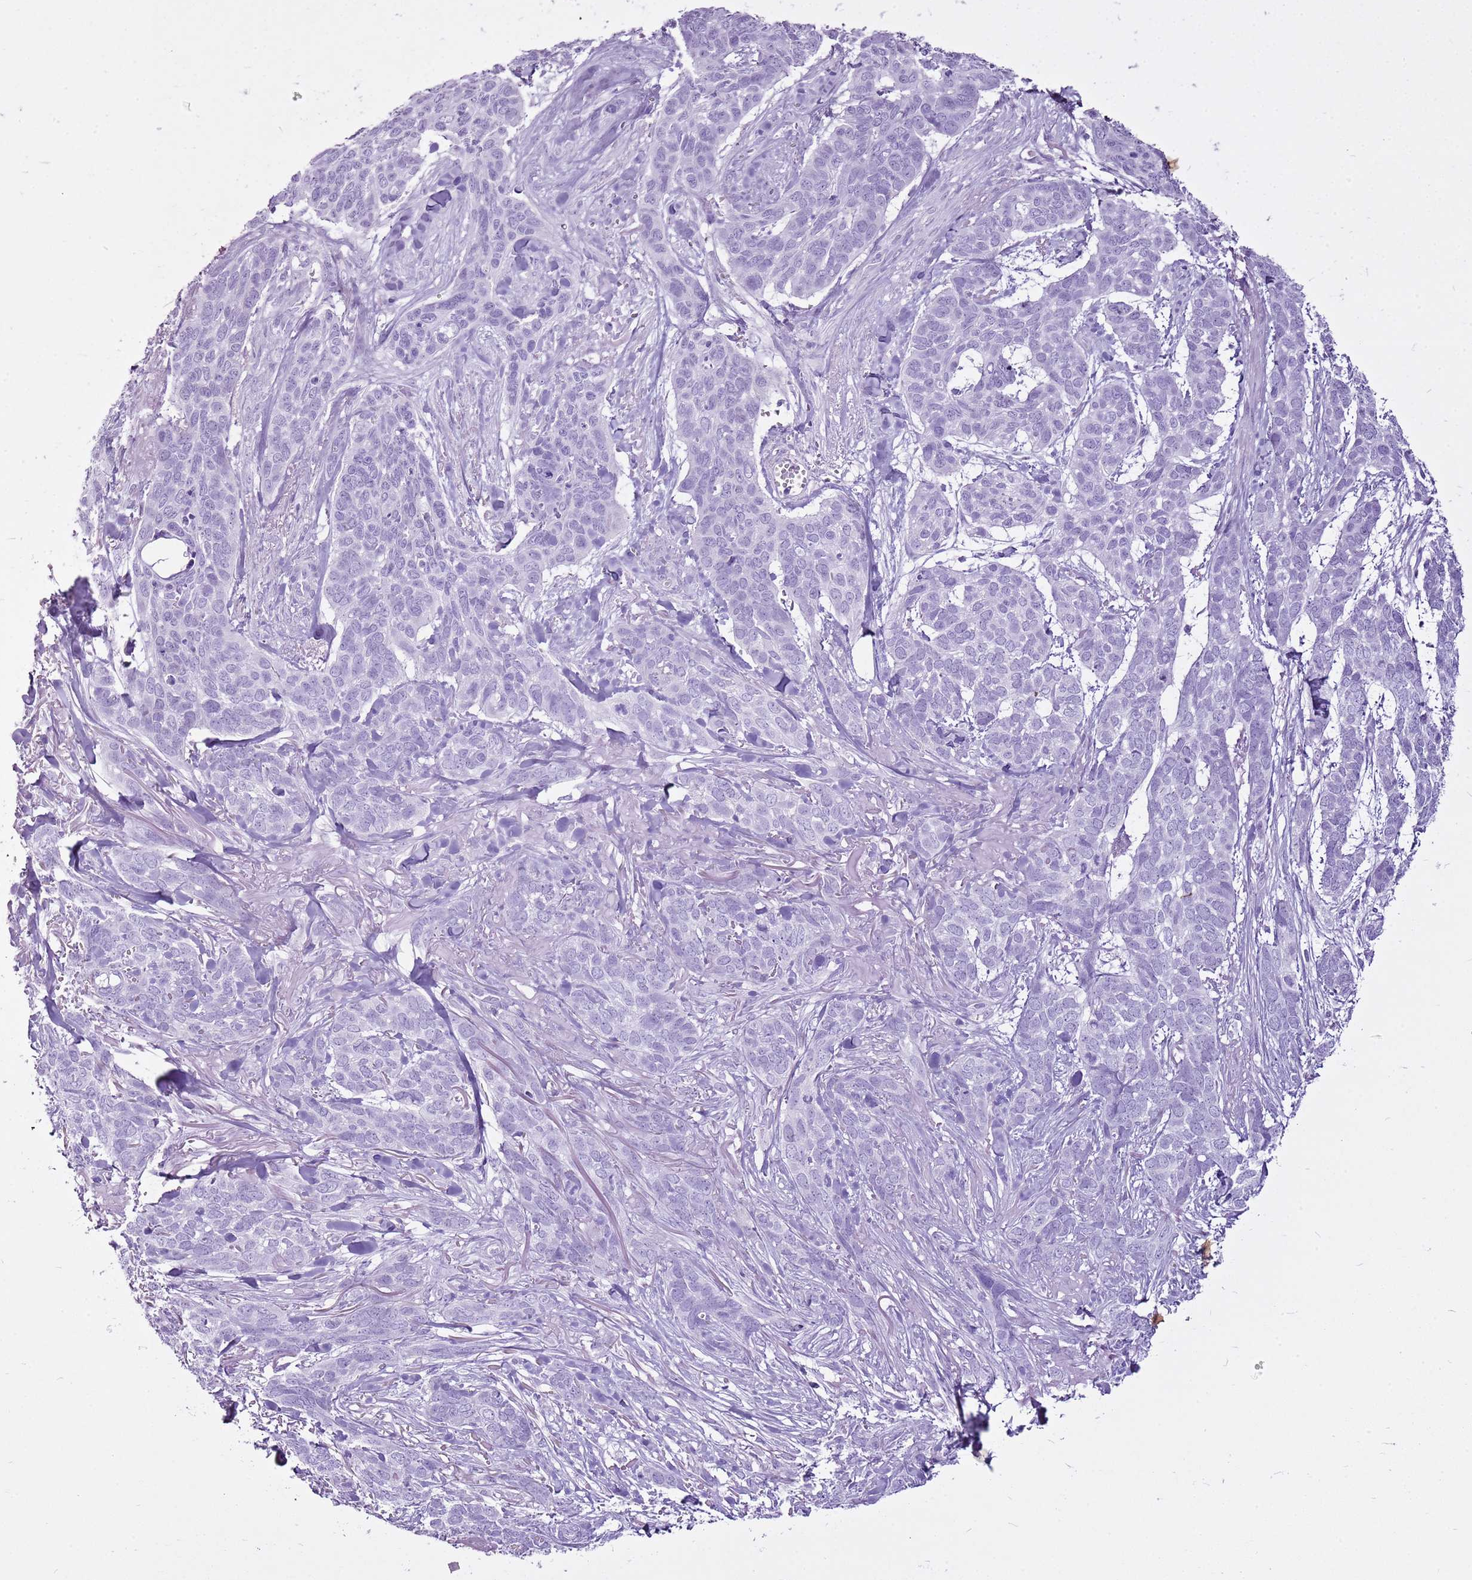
{"staining": {"intensity": "negative", "quantity": "none", "location": "none"}, "tissue": "skin cancer", "cell_type": "Tumor cells", "image_type": "cancer", "snomed": [{"axis": "morphology", "description": "Basal cell carcinoma"}, {"axis": "topography", "description": "Skin"}], "caption": "Tumor cells show no significant staining in skin cancer (basal cell carcinoma). (Stains: DAB immunohistochemistry (IHC) with hematoxylin counter stain, Microscopy: brightfield microscopy at high magnification).", "gene": "CNFN", "patient": {"sex": "male", "age": 86}}